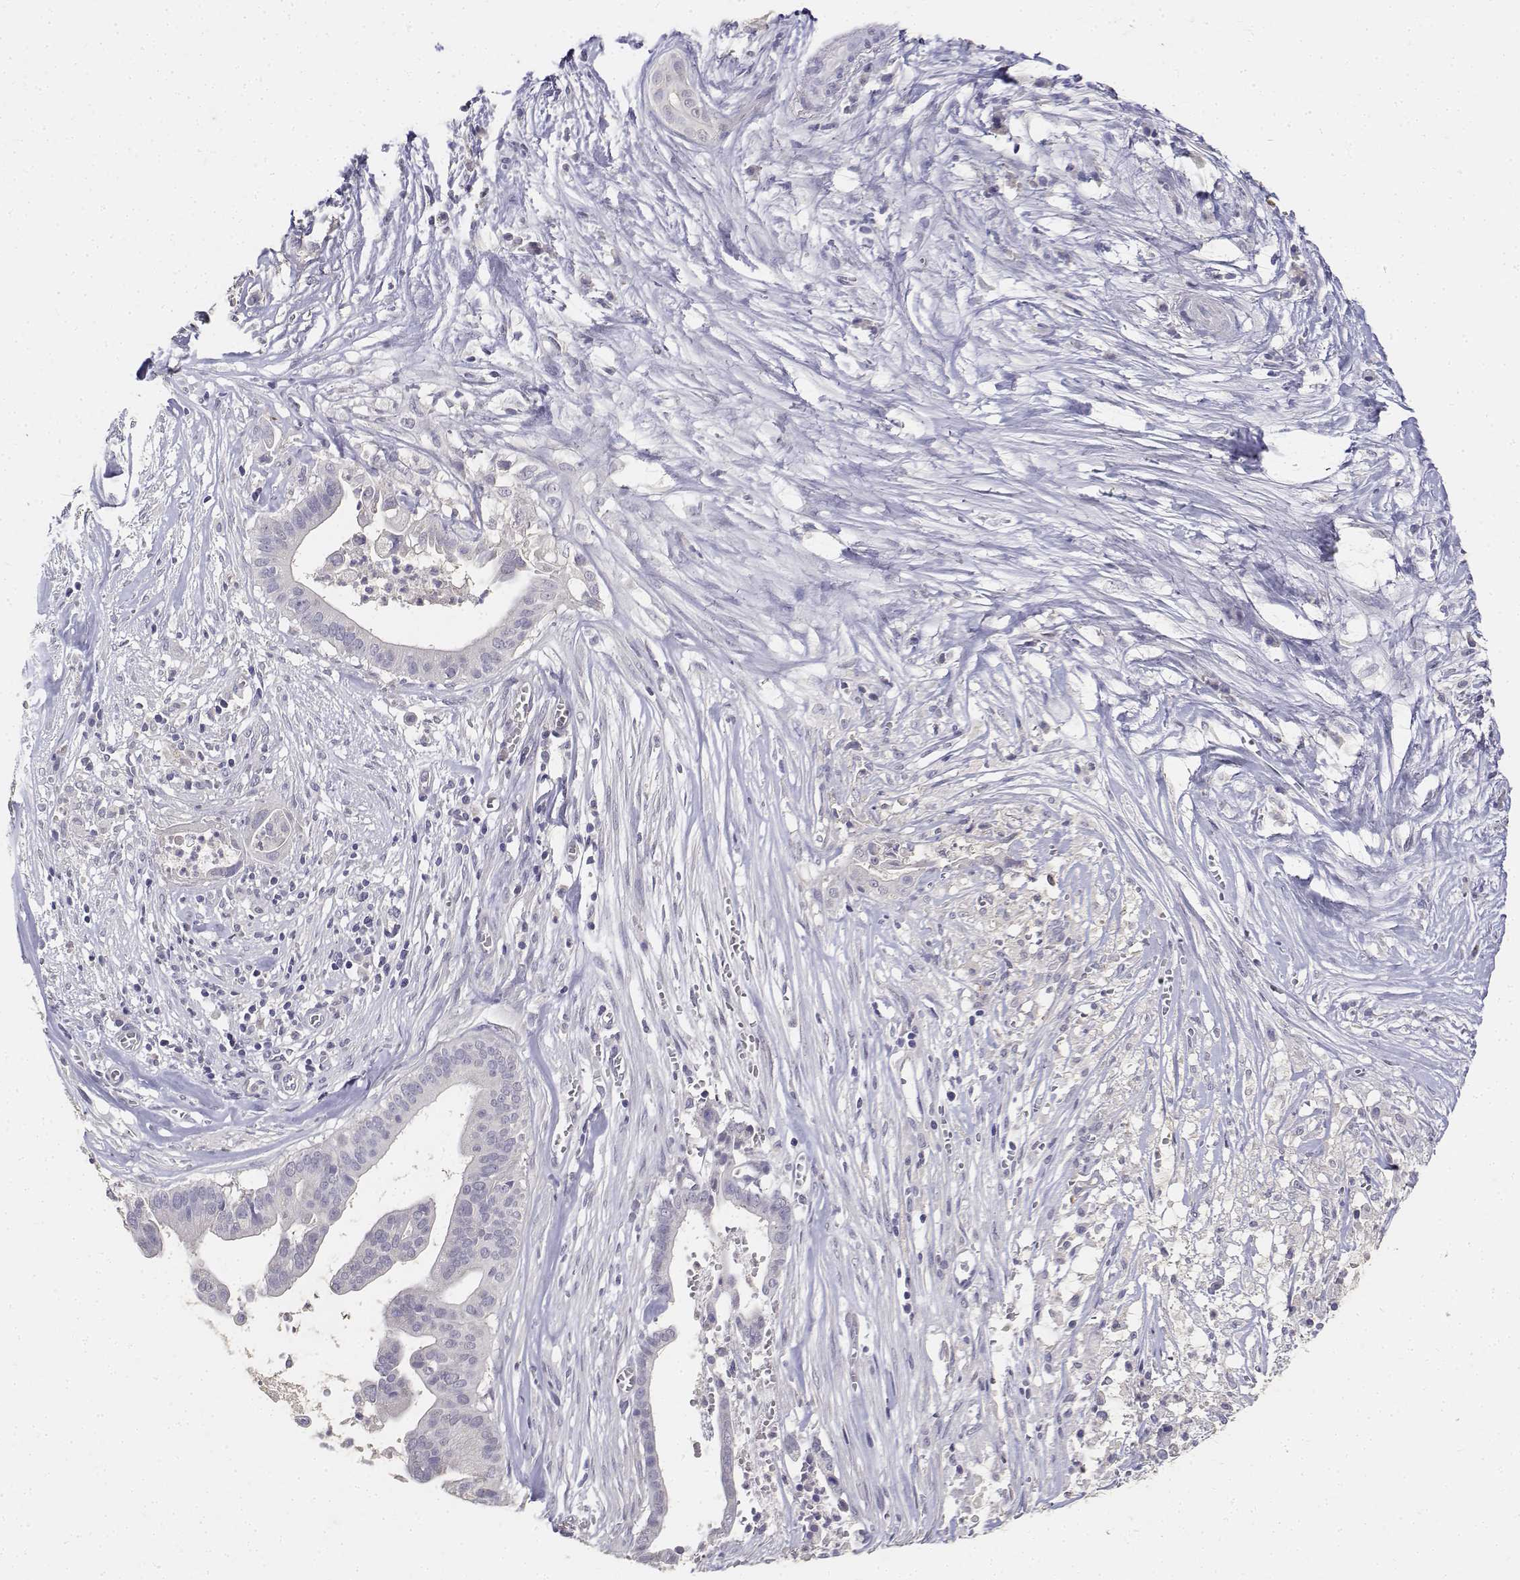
{"staining": {"intensity": "negative", "quantity": "none", "location": "none"}, "tissue": "pancreatic cancer", "cell_type": "Tumor cells", "image_type": "cancer", "snomed": [{"axis": "morphology", "description": "Adenocarcinoma, NOS"}, {"axis": "topography", "description": "Pancreas"}], "caption": "Immunohistochemical staining of human pancreatic cancer displays no significant staining in tumor cells.", "gene": "PAEP", "patient": {"sex": "male", "age": 61}}